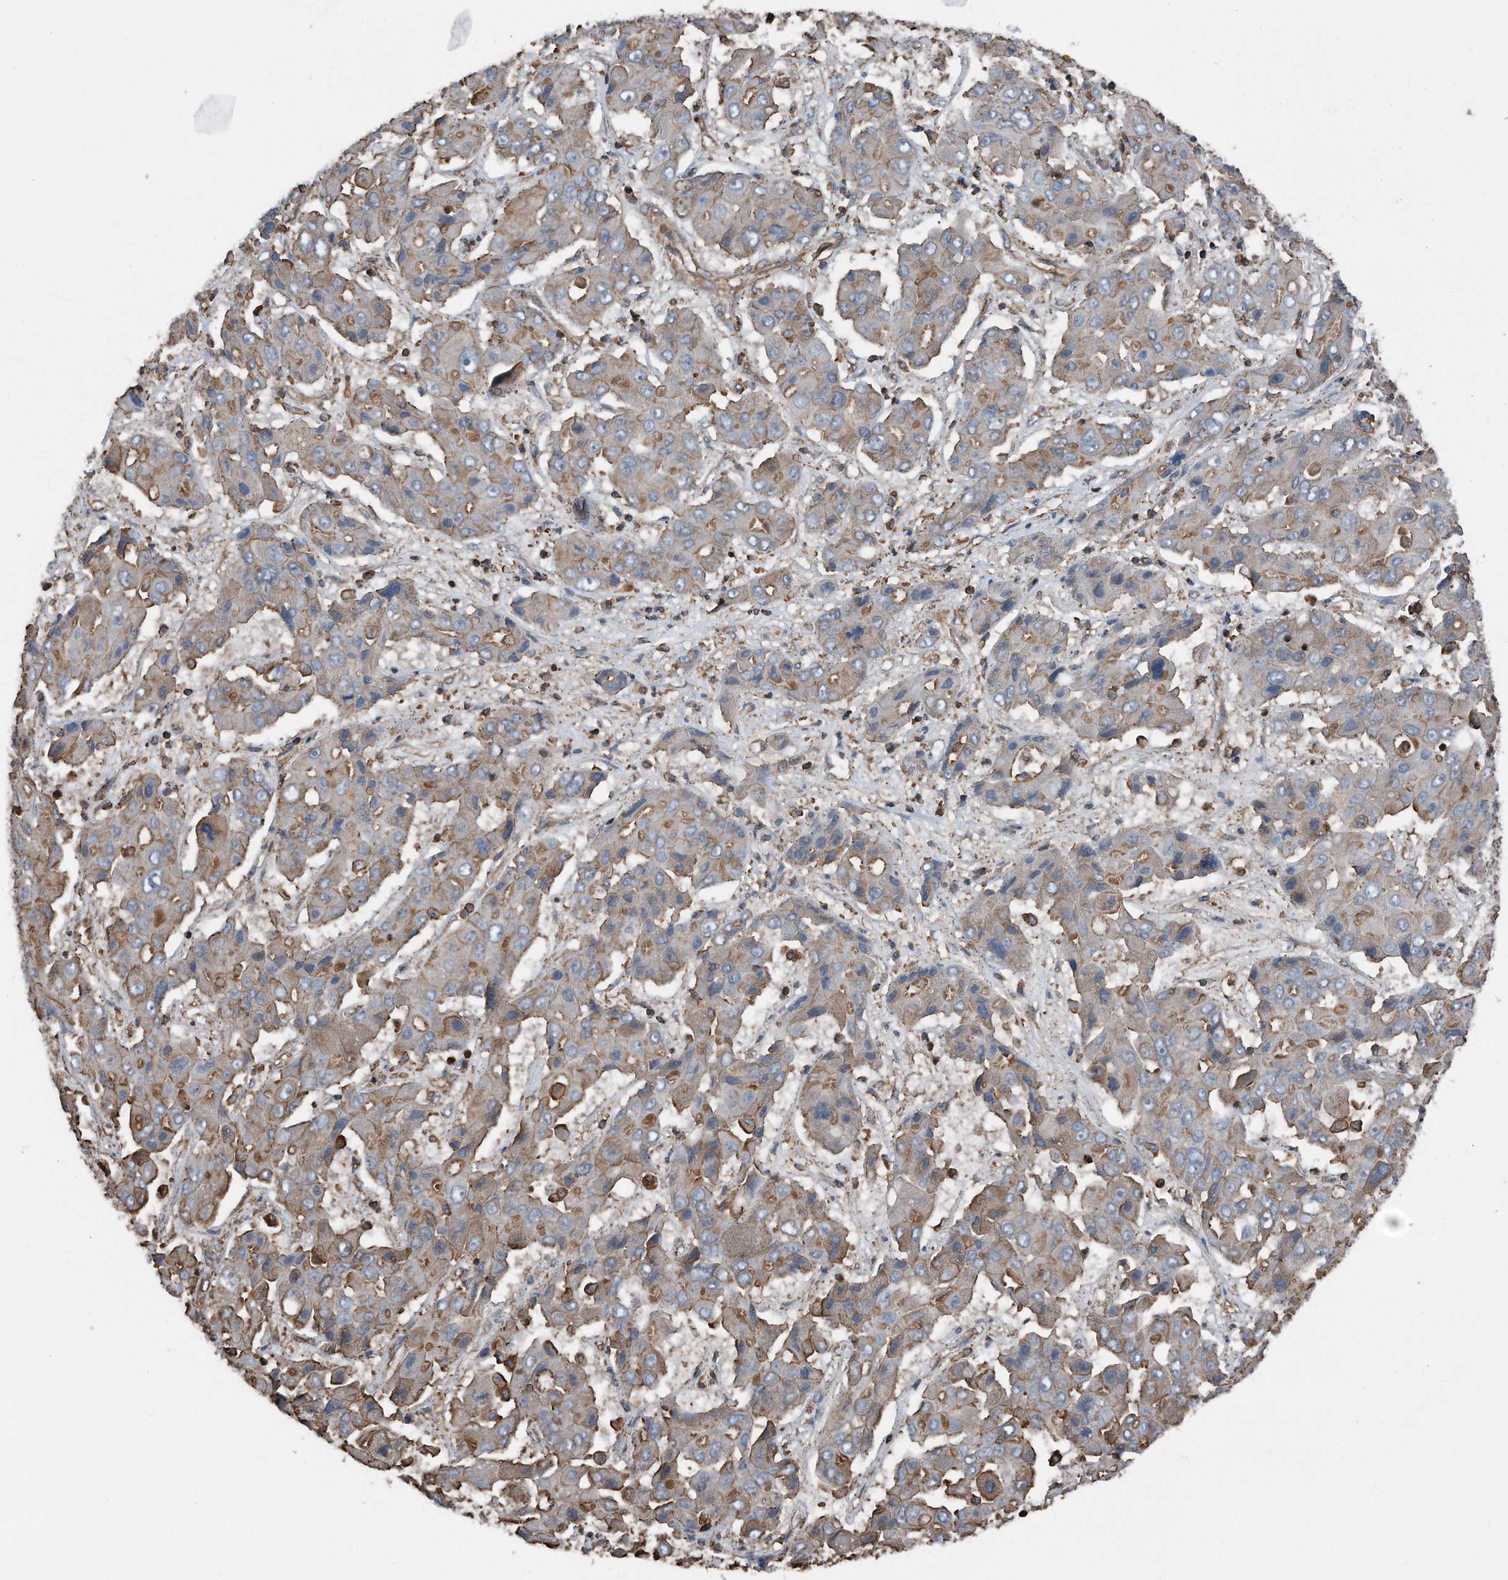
{"staining": {"intensity": "moderate", "quantity": "25%-75%", "location": "cytoplasmic/membranous"}, "tissue": "liver cancer", "cell_type": "Tumor cells", "image_type": "cancer", "snomed": [{"axis": "morphology", "description": "Cholangiocarcinoma"}, {"axis": "topography", "description": "Liver"}], "caption": "Liver cholangiocarcinoma was stained to show a protein in brown. There is medium levels of moderate cytoplasmic/membranous expression in approximately 25%-75% of tumor cells. Immunohistochemistry (ihc) stains the protein of interest in brown and the nuclei are stained blue.", "gene": "RSPO3", "patient": {"sex": "male", "age": 67}}